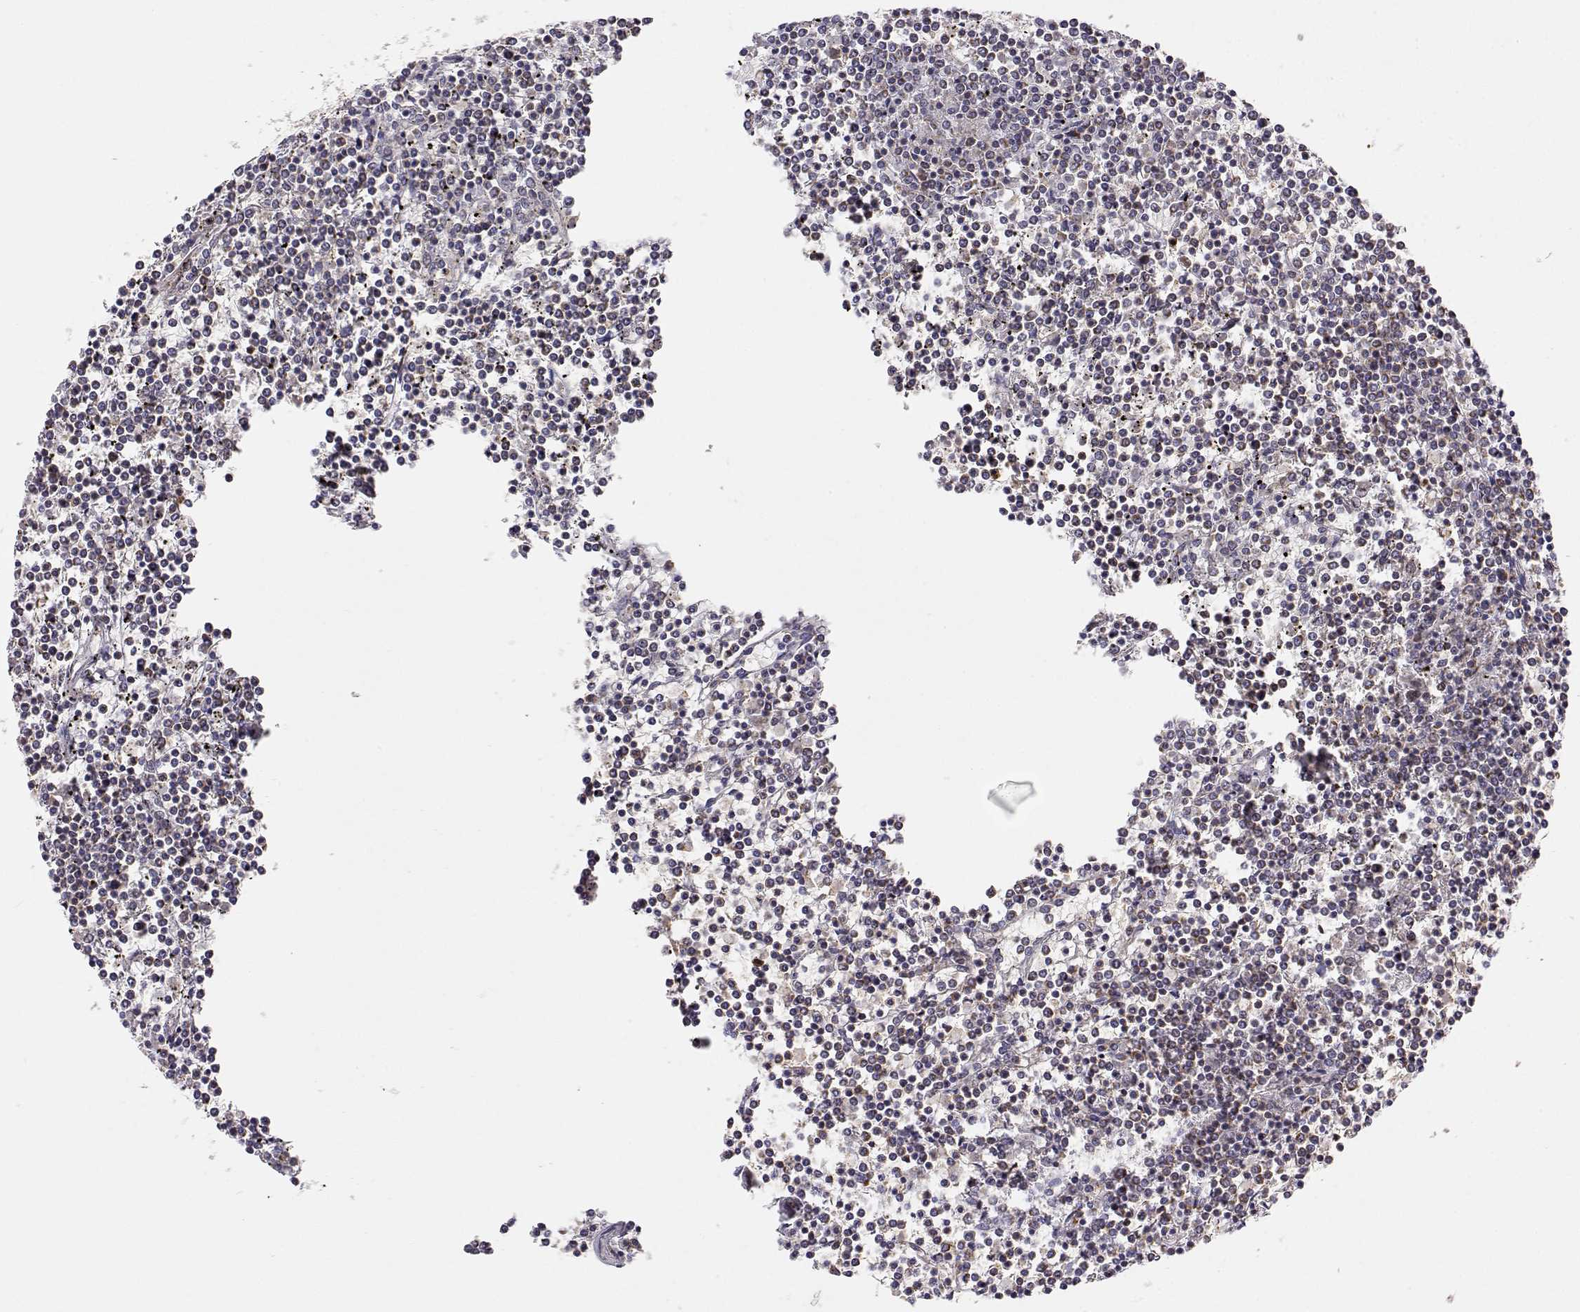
{"staining": {"intensity": "negative", "quantity": "none", "location": "none"}, "tissue": "lymphoma", "cell_type": "Tumor cells", "image_type": "cancer", "snomed": [{"axis": "morphology", "description": "Malignant lymphoma, non-Hodgkin's type, Low grade"}, {"axis": "topography", "description": "Spleen"}], "caption": "DAB immunohistochemical staining of human malignant lymphoma, non-Hodgkin's type (low-grade) displays no significant staining in tumor cells.", "gene": "EXOG", "patient": {"sex": "female", "age": 19}}